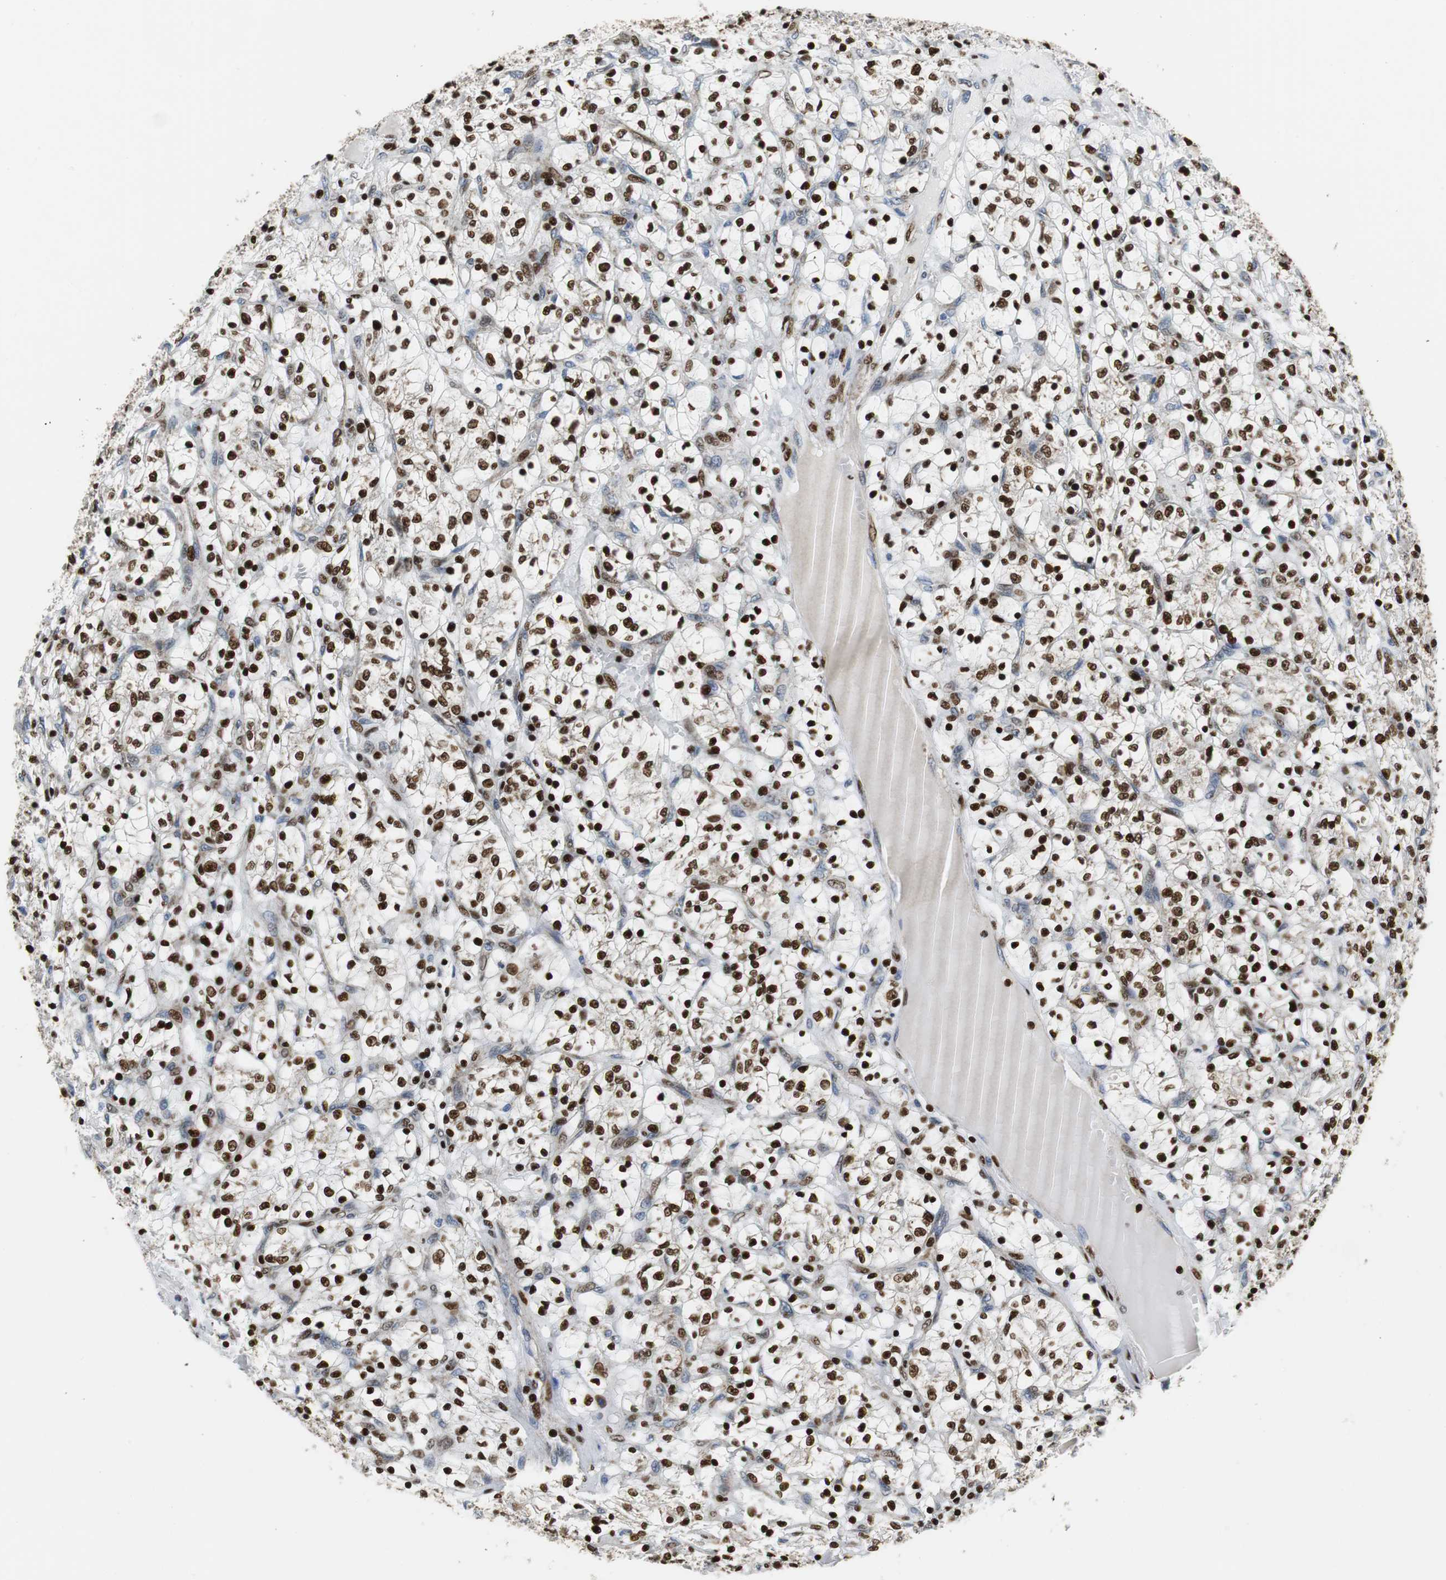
{"staining": {"intensity": "strong", "quantity": ">75%", "location": "nuclear"}, "tissue": "renal cancer", "cell_type": "Tumor cells", "image_type": "cancer", "snomed": [{"axis": "morphology", "description": "Adenocarcinoma, NOS"}, {"axis": "topography", "description": "Kidney"}], "caption": "Immunohistochemistry micrograph of renal cancer stained for a protein (brown), which reveals high levels of strong nuclear staining in approximately >75% of tumor cells.", "gene": "HDAC1", "patient": {"sex": "female", "age": 69}}